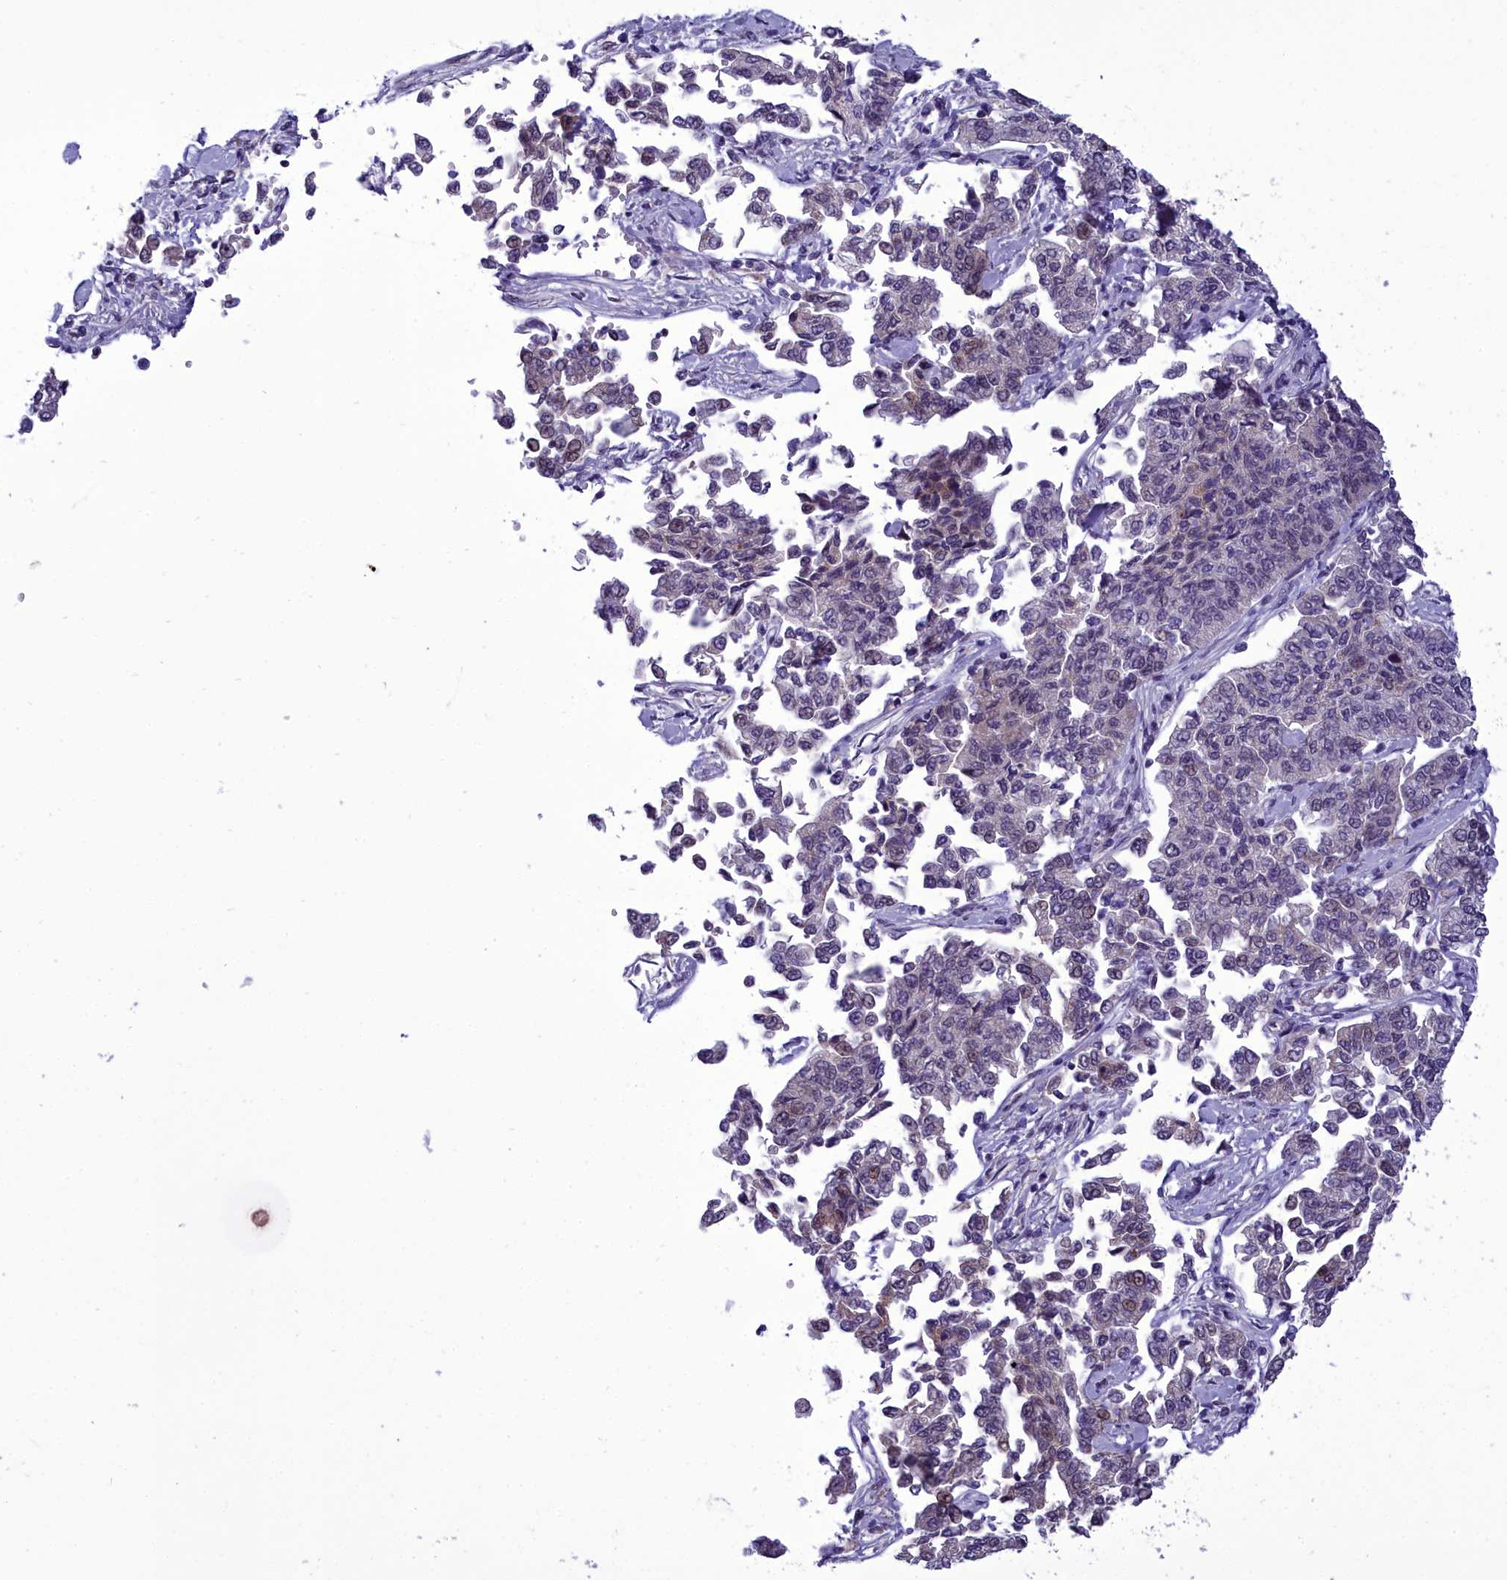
{"staining": {"intensity": "weak", "quantity": "<25%", "location": "nuclear"}, "tissue": "cervical cancer", "cell_type": "Tumor cells", "image_type": "cancer", "snomed": [{"axis": "morphology", "description": "Squamous cell carcinoma, NOS"}, {"axis": "topography", "description": "Cervix"}], "caption": "Immunohistochemical staining of cervical cancer (squamous cell carcinoma) reveals no significant positivity in tumor cells.", "gene": "CEACAM19", "patient": {"sex": "female", "age": 35}}